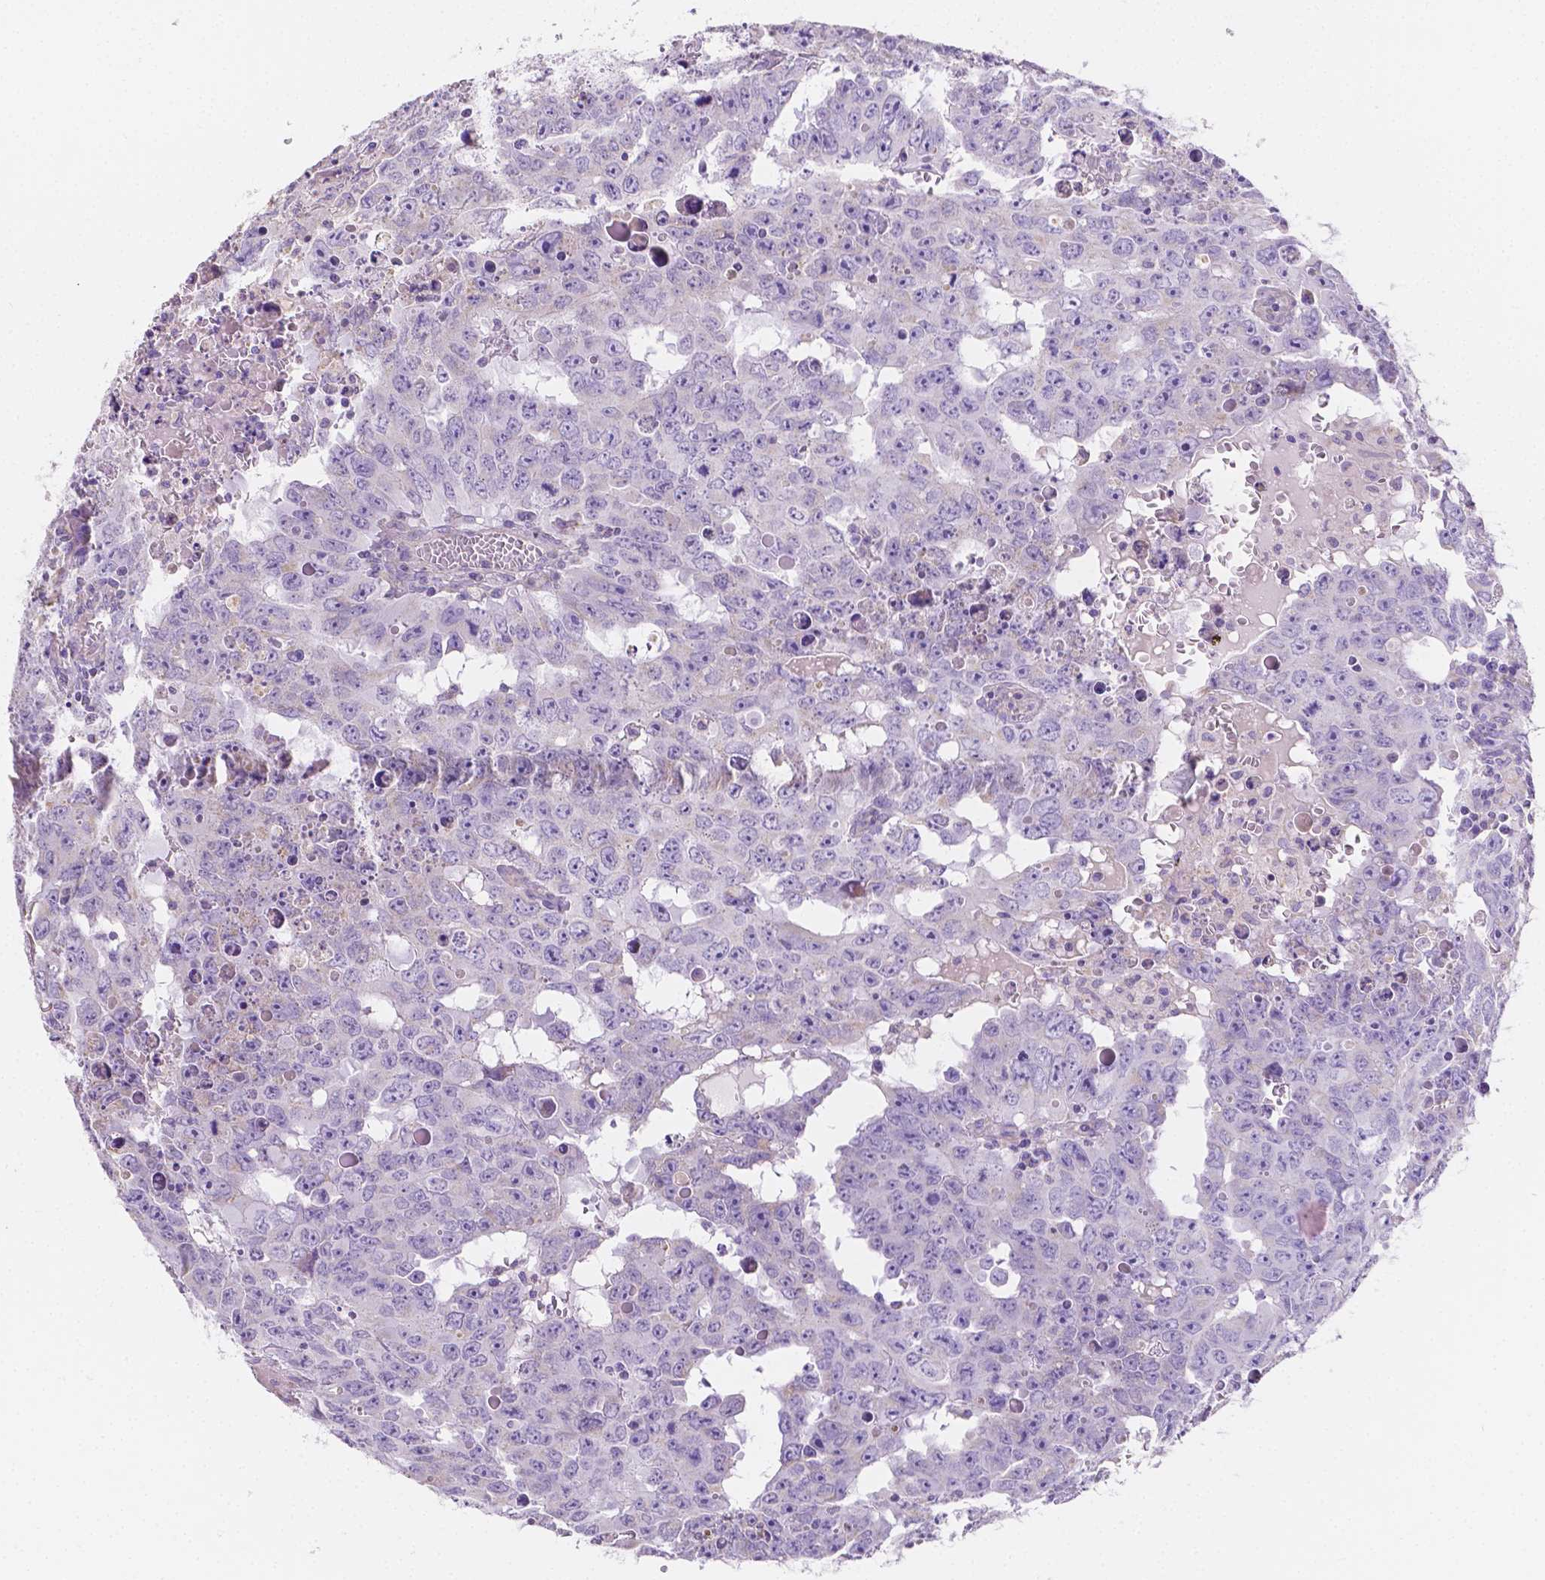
{"staining": {"intensity": "negative", "quantity": "none", "location": "none"}, "tissue": "testis cancer", "cell_type": "Tumor cells", "image_type": "cancer", "snomed": [{"axis": "morphology", "description": "Carcinoma, Embryonal, NOS"}, {"axis": "topography", "description": "Testis"}], "caption": "There is no significant expression in tumor cells of testis cancer.", "gene": "TMEM130", "patient": {"sex": "male", "age": 22}}